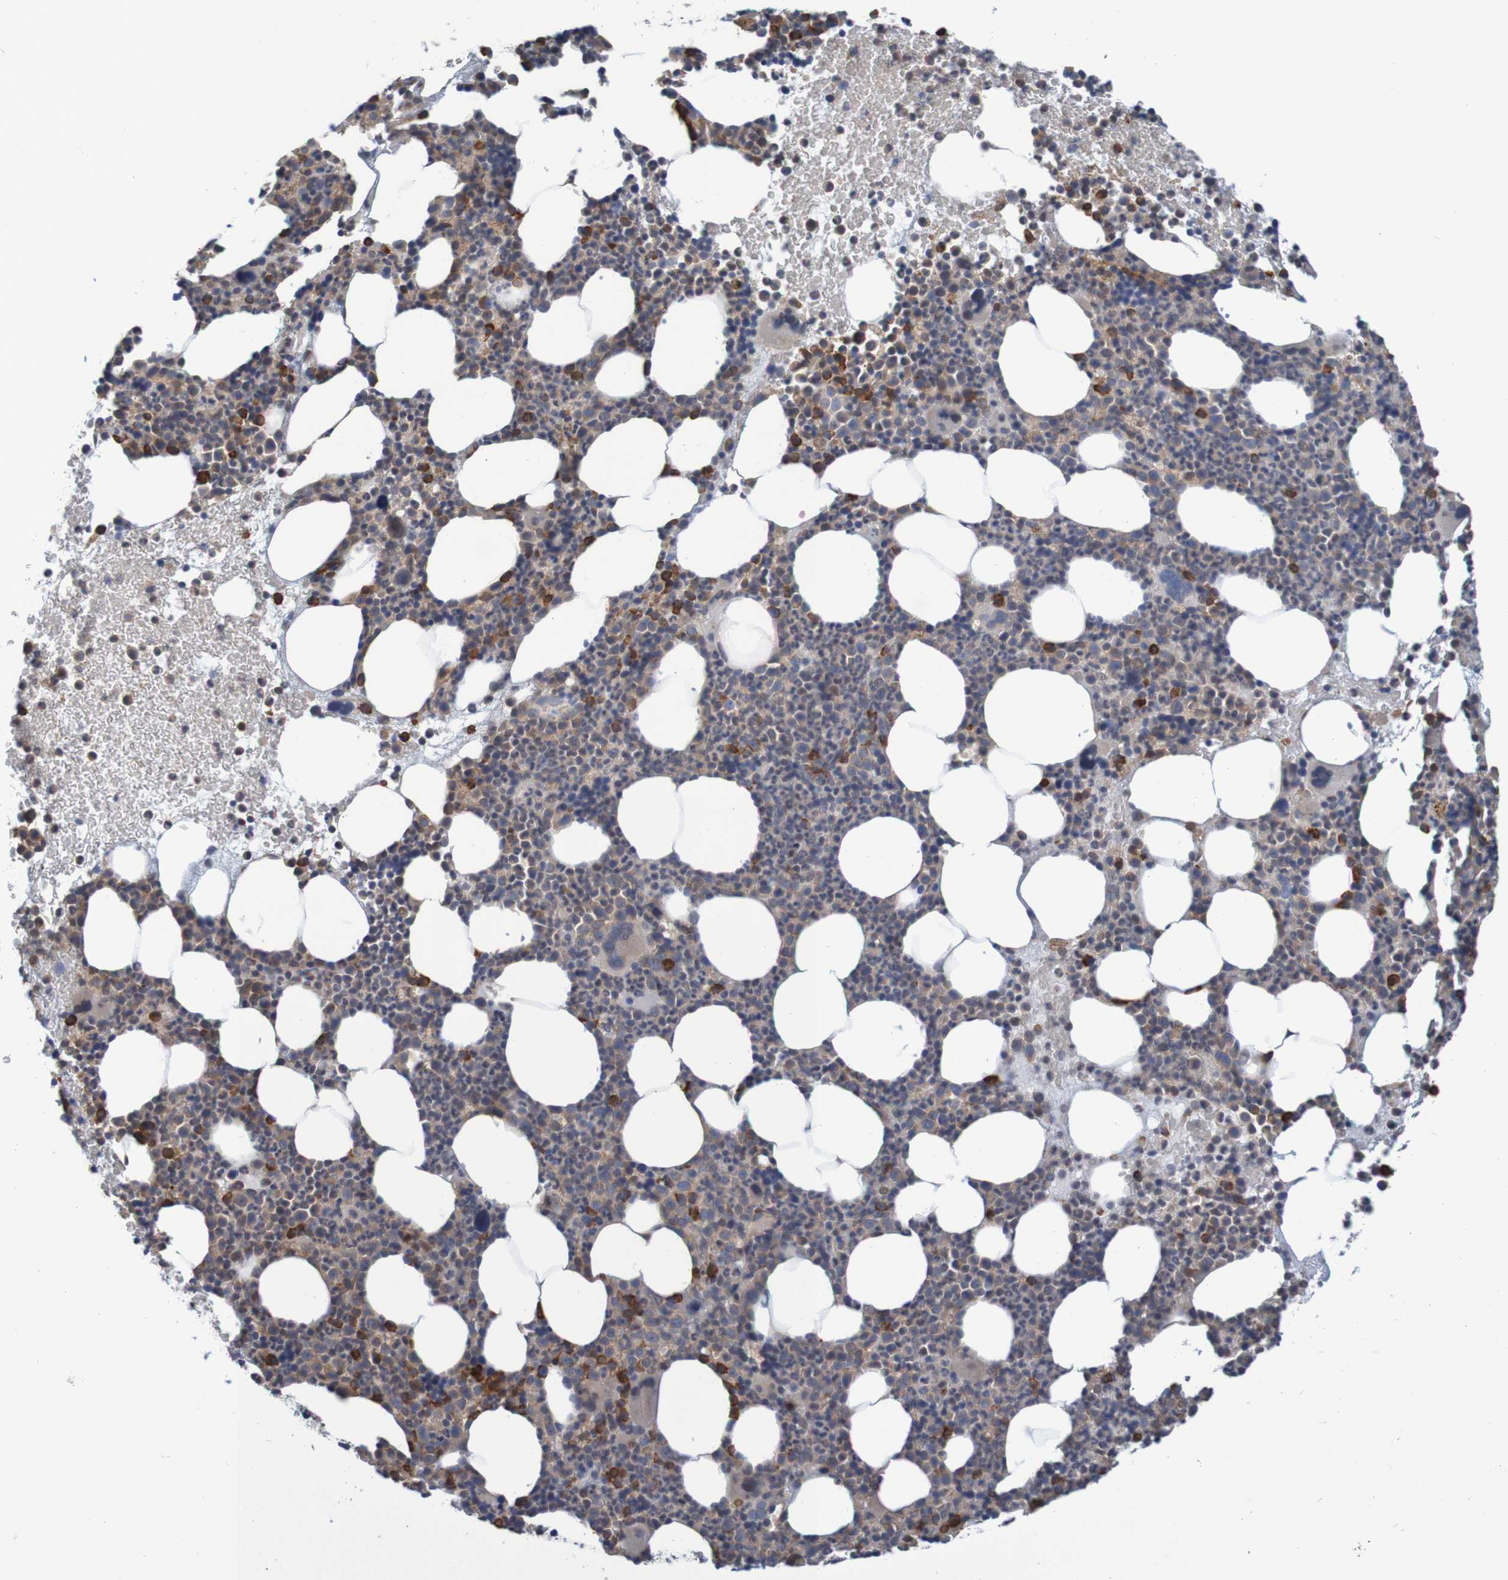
{"staining": {"intensity": "strong", "quantity": "<25%", "location": "cytoplasmic/membranous"}, "tissue": "bone marrow", "cell_type": "Hematopoietic cells", "image_type": "normal", "snomed": [{"axis": "morphology", "description": "Normal tissue, NOS"}, {"axis": "morphology", "description": "Inflammation, NOS"}, {"axis": "topography", "description": "Bone marrow"}], "caption": "This is a histology image of immunohistochemistry (IHC) staining of unremarkable bone marrow, which shows strong staining in the cytoplasmic/membranous of hematopoietic cells.", "gene": "CLDN18", "patient": {"sex": "male", "age": 73}}